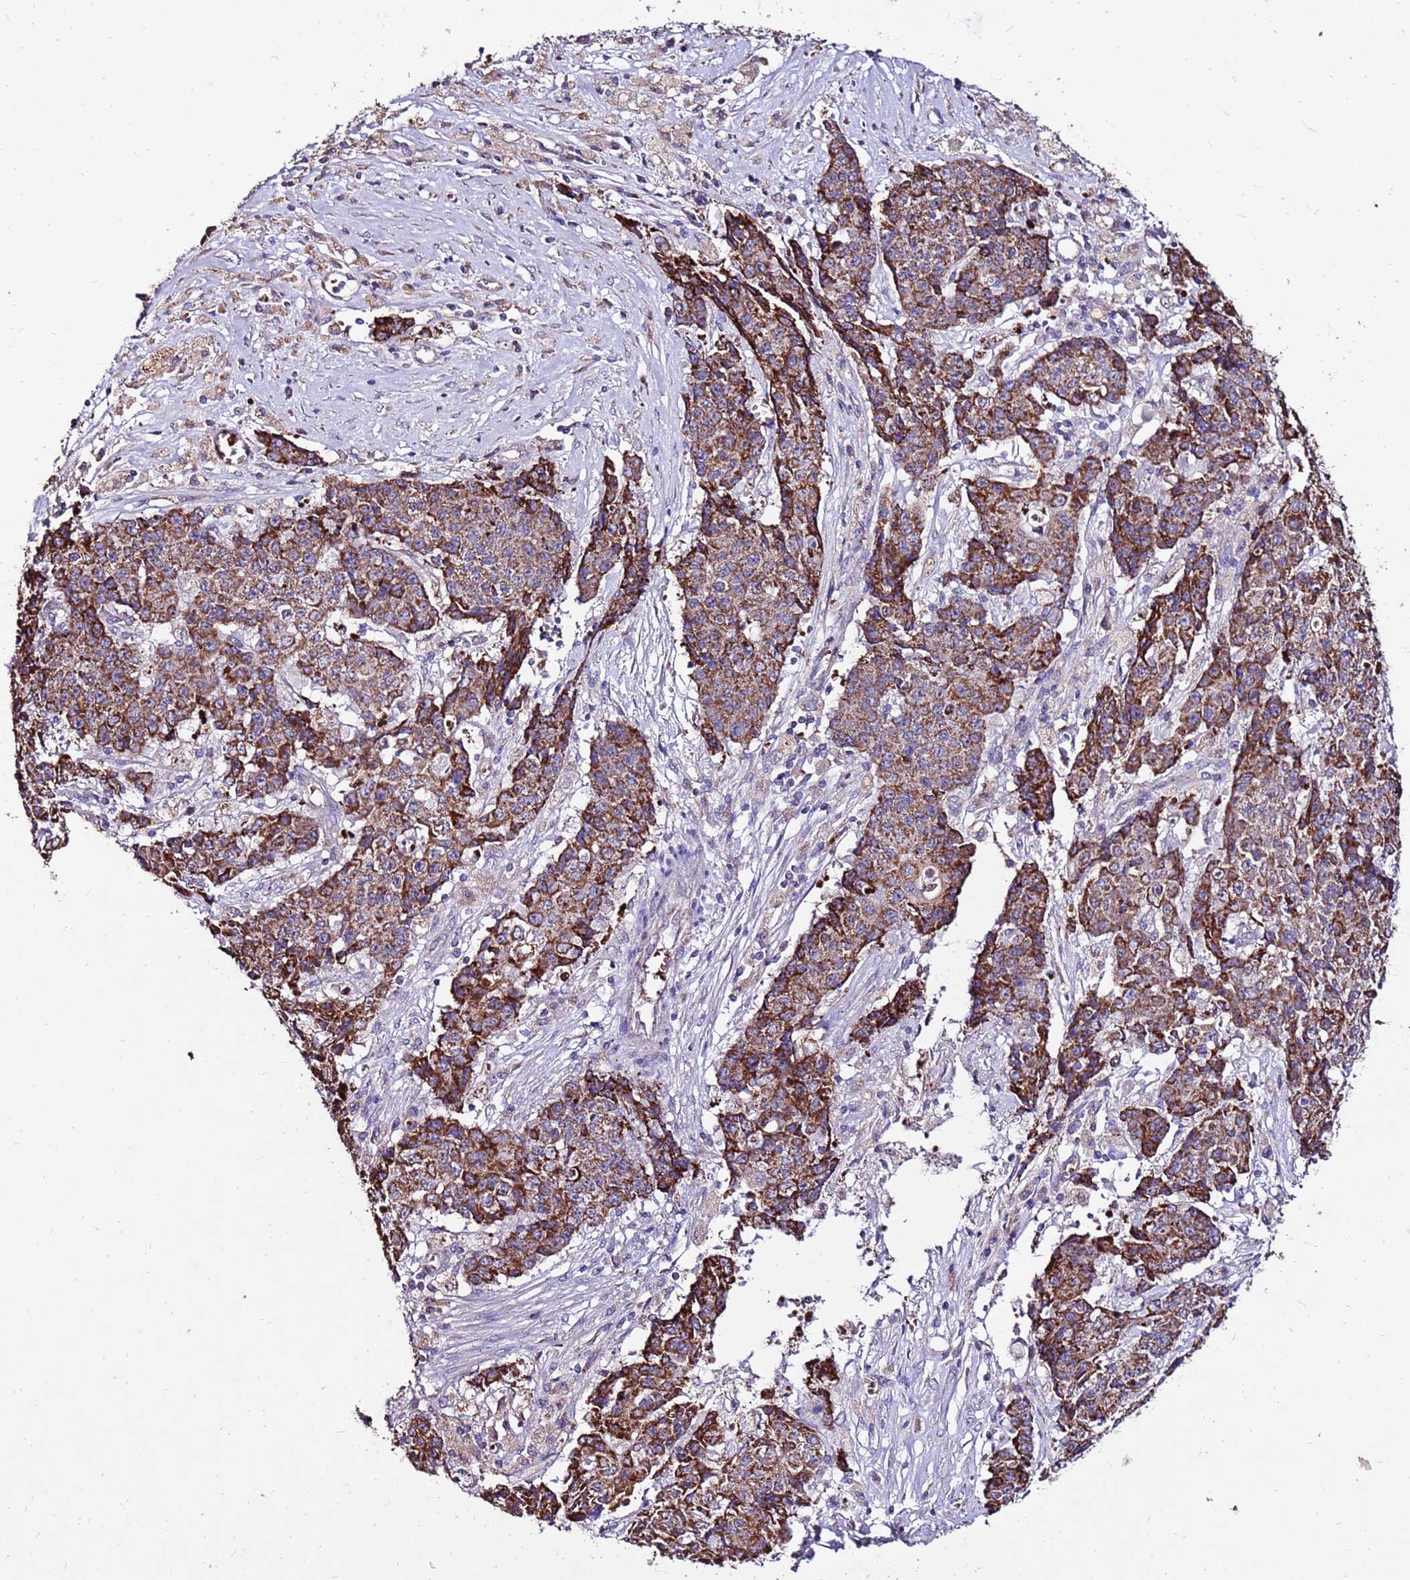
{"staining": {"intensity": "strong", "quantity": ">75%", "location": "cytoplasmic/membranous"}, "tissue": "ovarian cancer", "cell_type": "Tumor cells", "image_type": "cancer", "snomed": [{"axis": "morphology", "description": "Carcinoma, endometroid"}, {"axis": "topography", "description": "Ovary"}], "caption": "An IHC image of neoplastic tissue is shown. Protein staining in brown shows strong cytoplasmic/membranous positivity in endometroid carcinoma (ovarian) within tumor cells.", "gene": "SPSB3", "patient": {"sex": "female", "age": 42}}